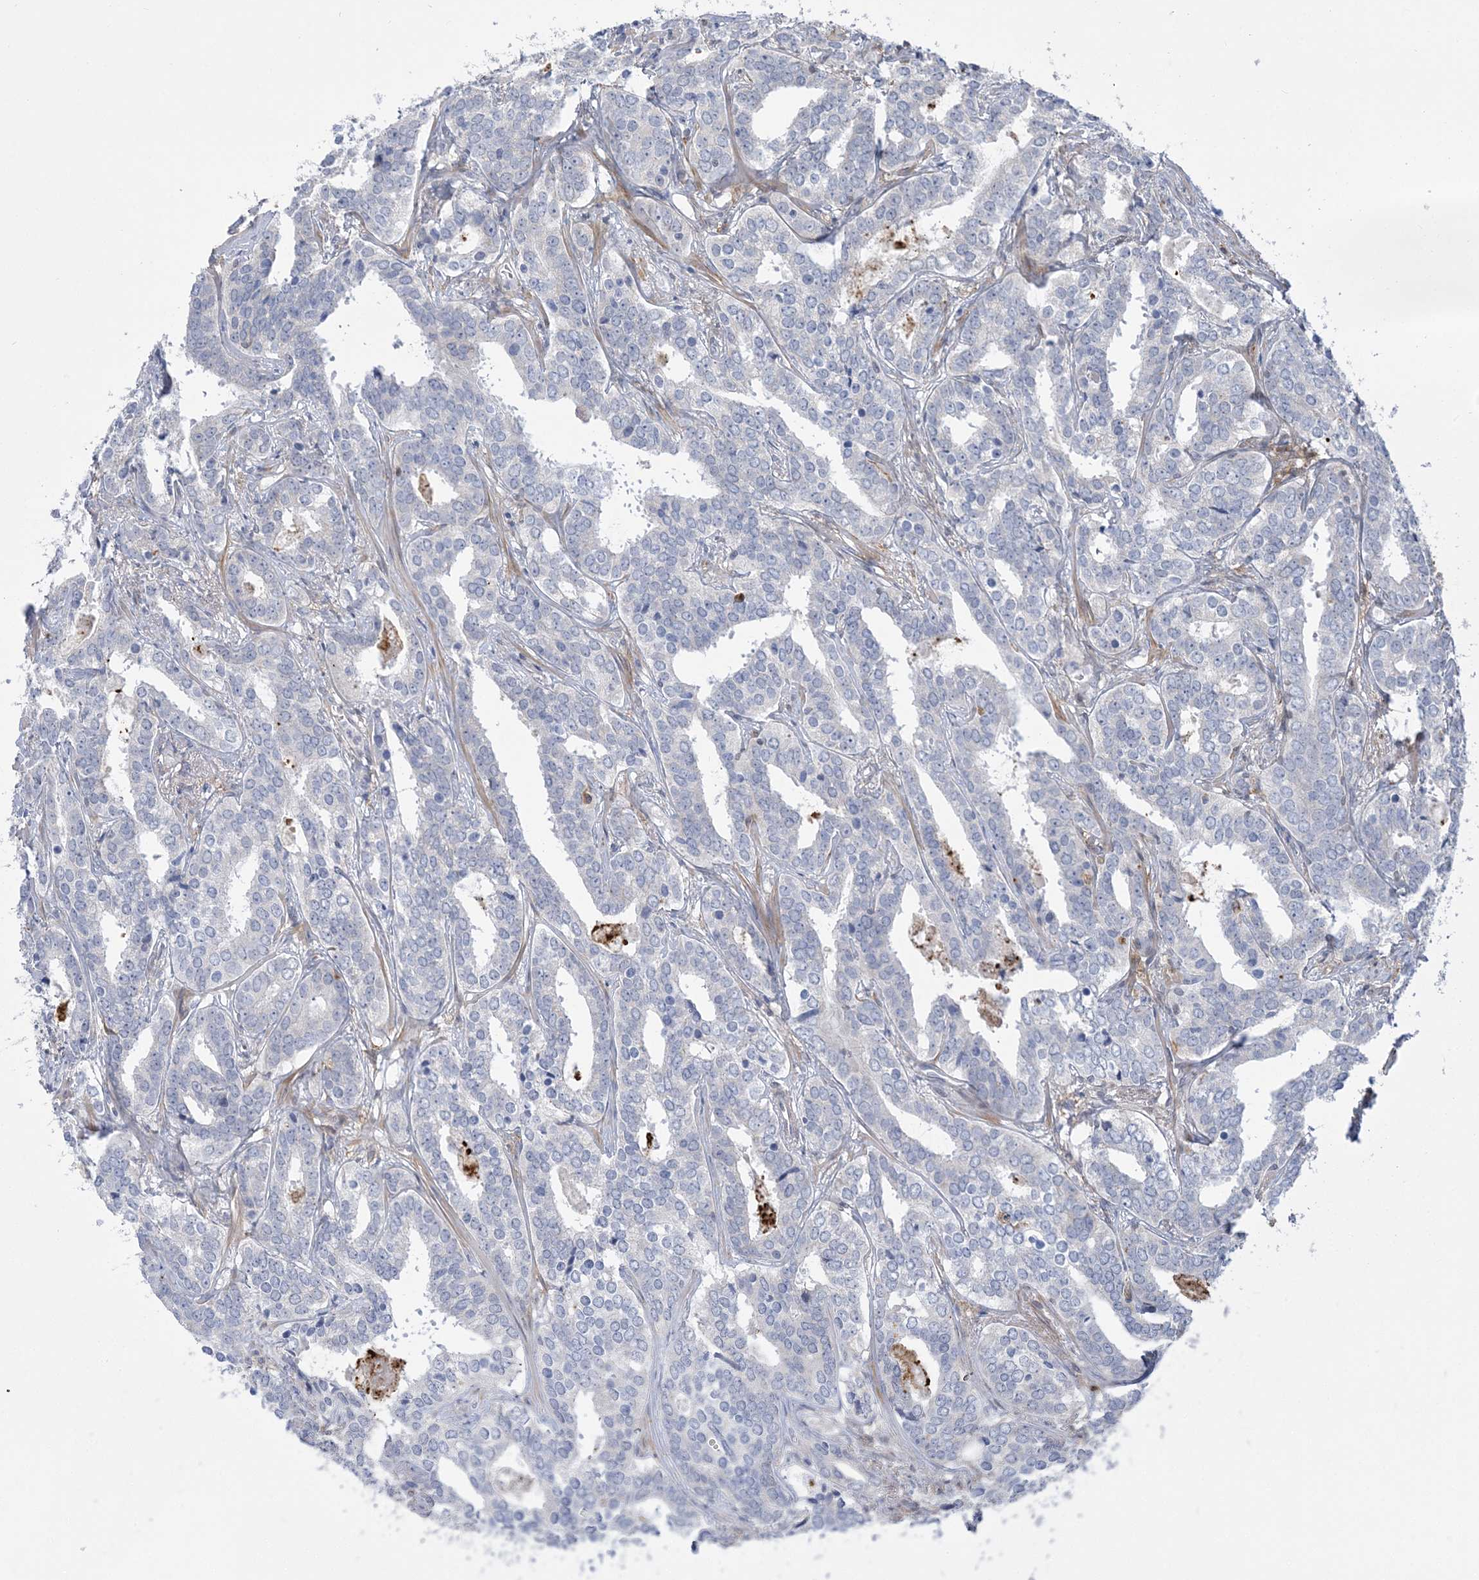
{"staining": {"intensity": "negative", "quantity": "none", "location": "none"}, "tissue": "prostate cancer", "cell_type": "Tumor cells", "image_type": "cancer", "snomed": [{"axis": "morphology", "description": "Adenocarcinoma, High grade"}, {"axis": "topography", "description": "Prostate"}], "caption": "There is no significant positivity in tumor cells of prostate cancer (high-grade adenocarcinoma).", "gene": "HAAO", "patient": {"sex": "male", "age": 62}}